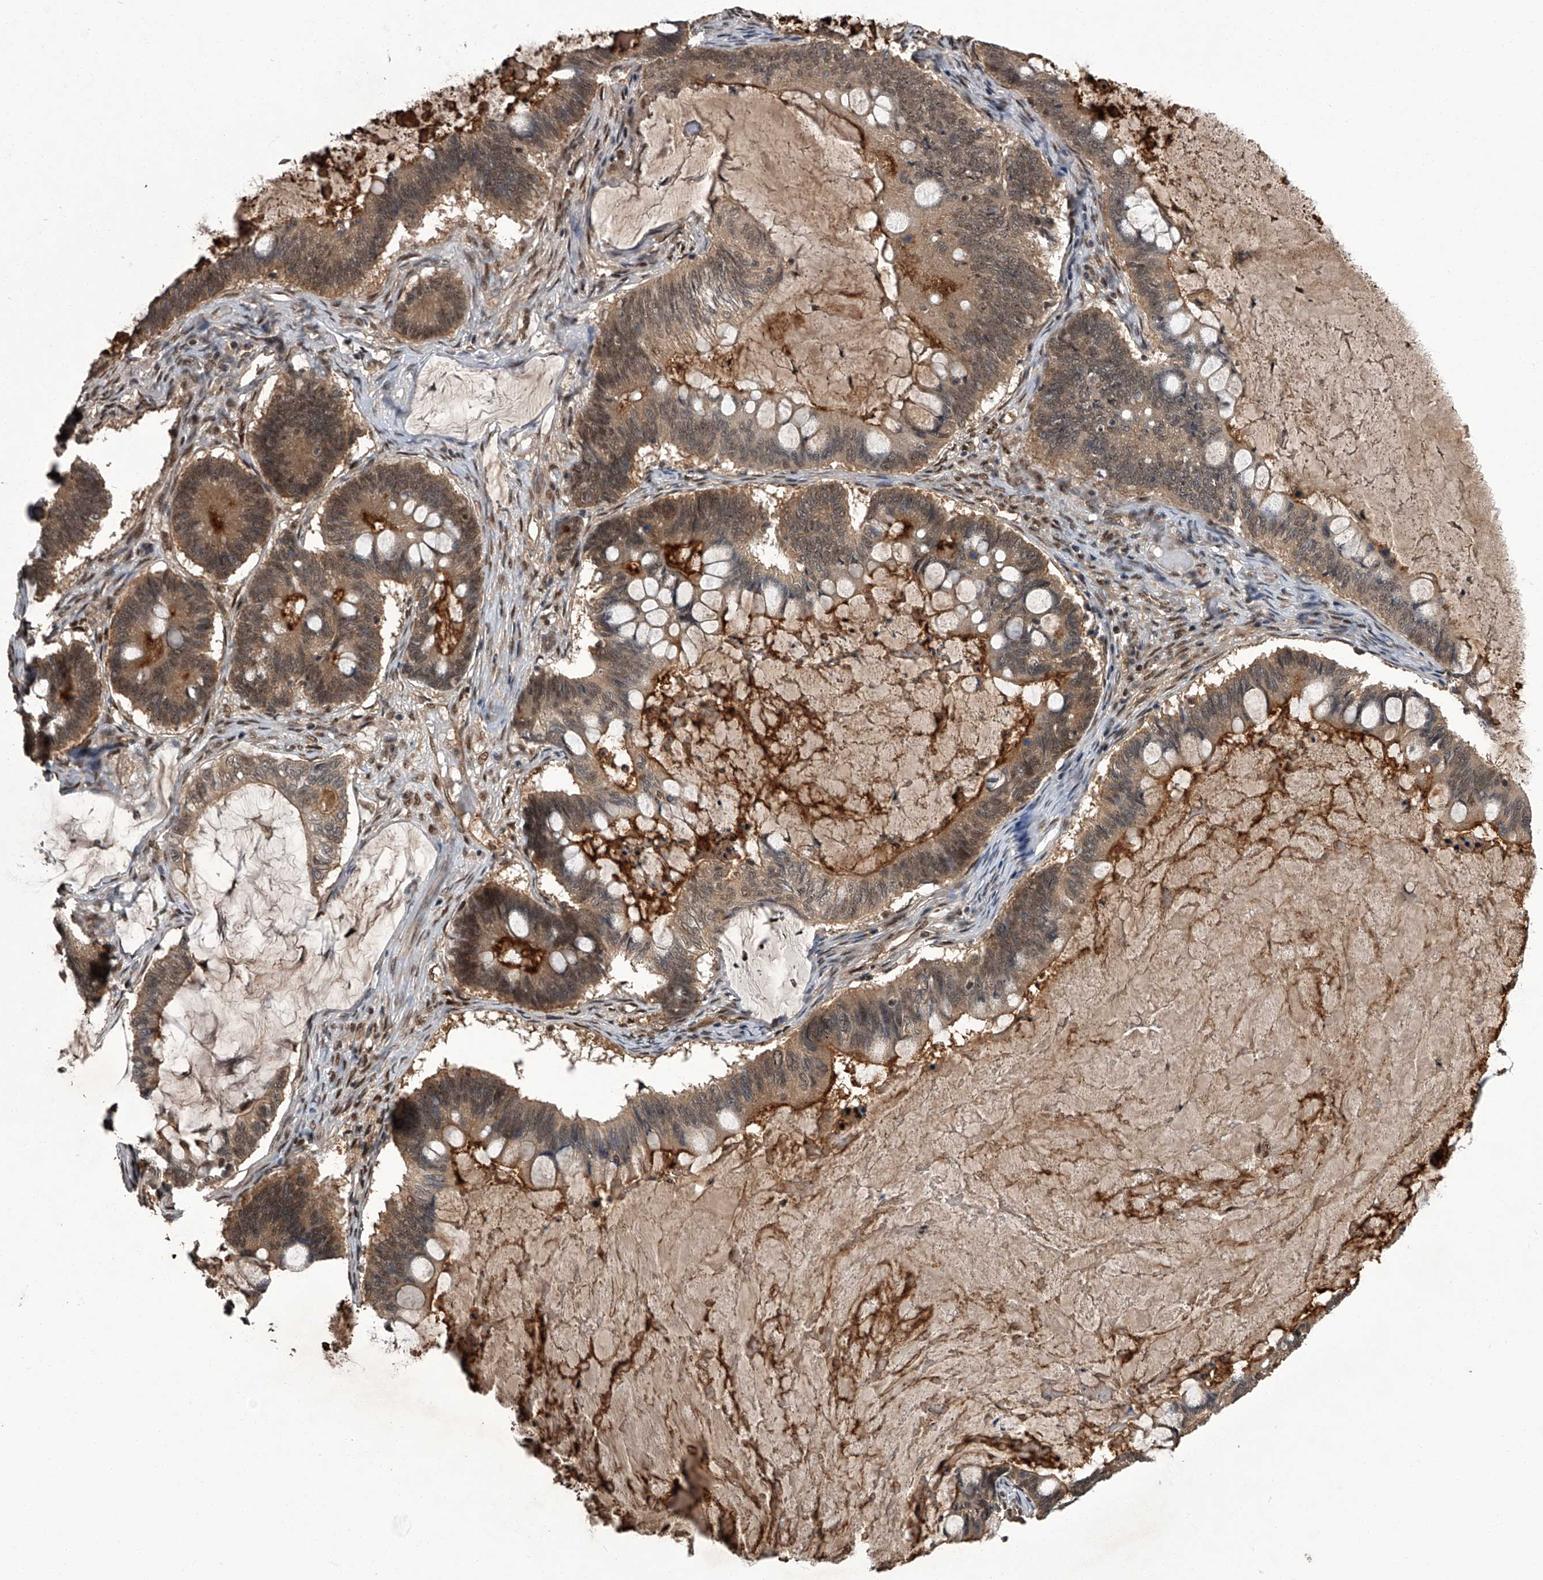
{"staining": {"intensity": "weak", "quantity": ">75%", "location": "cytoplasmic/membranous"}, "tissue": "ovarian cancer", "cell_type": "Tumor cells", "image_type": "cancer", "snomed": [{"axis": "morphology", "description": "Cystadenocarcinoma, mucinous, NOS"}, {"axis": "topography", "description": "Ovary"}], "caption": "Immunohistochemical staining of human ovarian cancer displays weak cytoplasmic/membranous protein expression in approximately >75% of tumor cells. The protein of interest is stained brown, and the nuclei are stained in blue (DAB IHC with brightfield microscopy, high magnification).", "gene": "SLC12A8", "patient": {"sex": "female", "age": 61}}